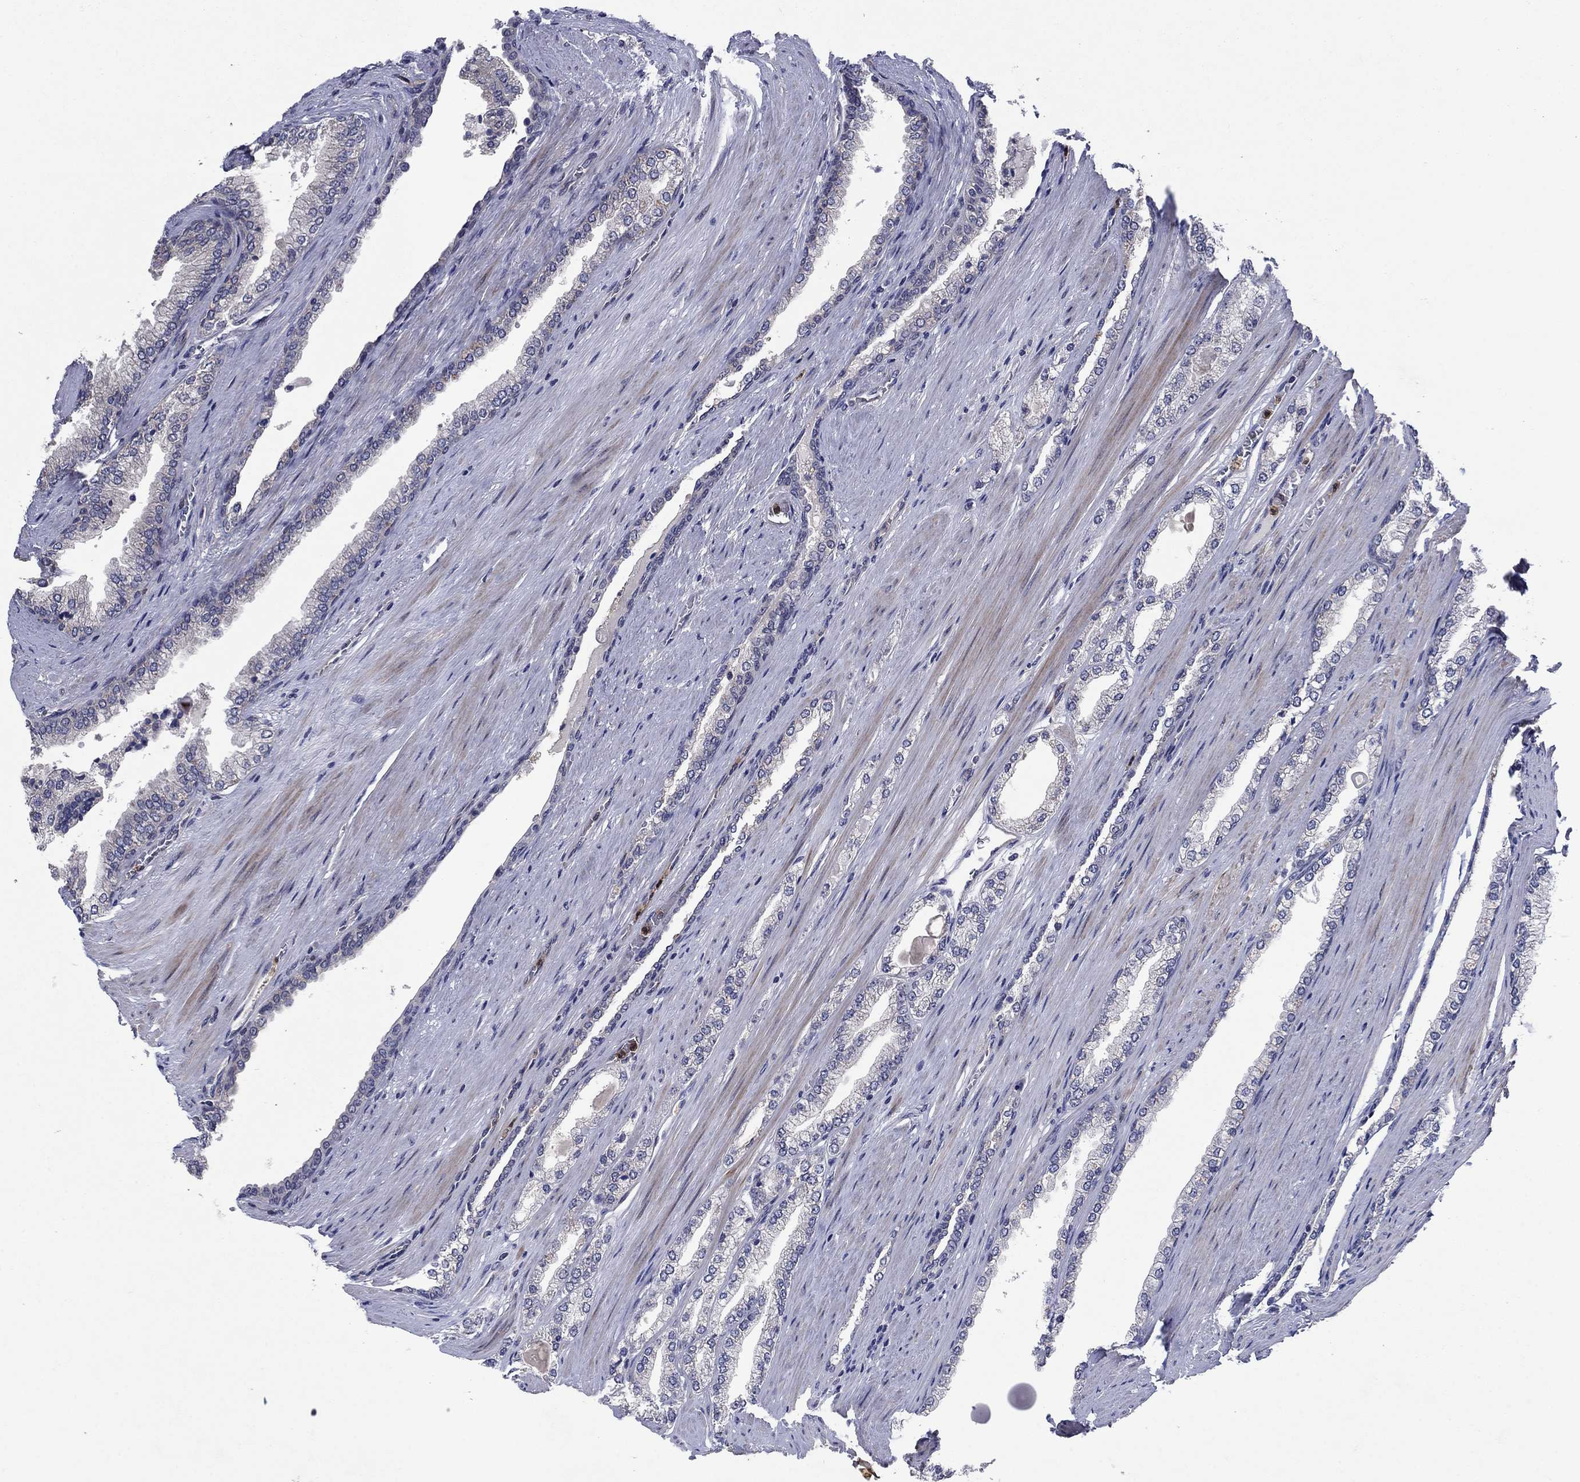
{"staining": {"intensity": "negative", "quantity": "none", "location": "none"}, "tissue": "prostate cancer", "cell_type": "Tumor cells", "image_type": "cancer", "snomed": [{"axis": "morphology", "description": "Adenocarcinoma, Low grade"}, {"axis": "topography", "description": "Prostate"}], "caption": "Prostate adenocarcinoma (low-grade) was stained to show a protein in brown. There is no significant expression in tumor cells.", "gene": "MSRB1", "patient": {"sex": "male", "age": 72}}